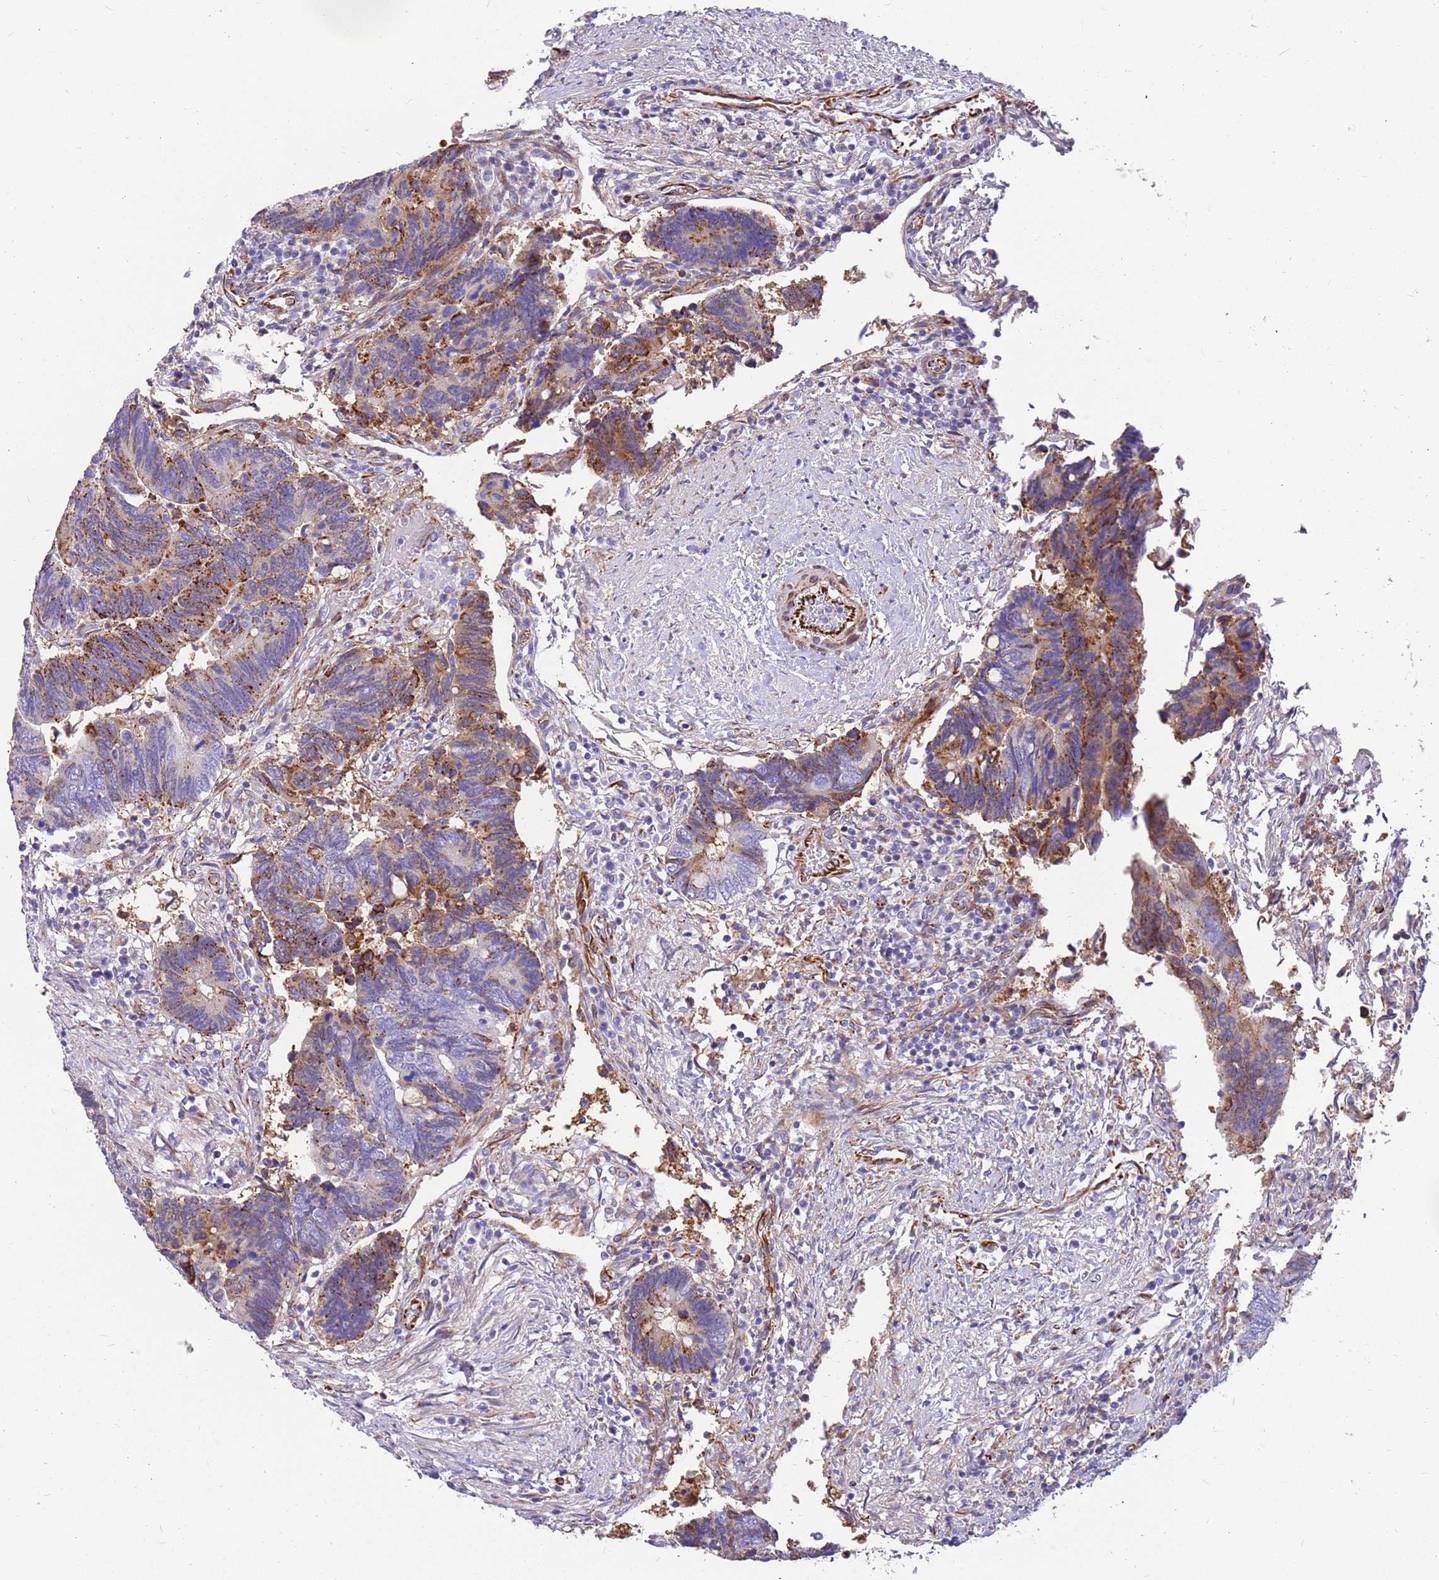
{"staining": {"intensity": "moderate", "quantity": "25%-75%", "location": "cytoplasmic/membranous"}, "tissue": "colorectal cancer", "cell_type": "Tumor cells", "image_type": "cancer", "snomed": [{"axis": "morphology", "description": "Adenocarcinoma, NOS"}, {"axis": "topography", "description": "Colon"}], "caption": "Tumor cells display medium levels of moderate cytoplasmic/membranous staining in about 25%-75% of cells in human adenocarcinoma (colorectal).", "gene": "ZDHHC1", "patient": {"sex": "male", "age": 87}}